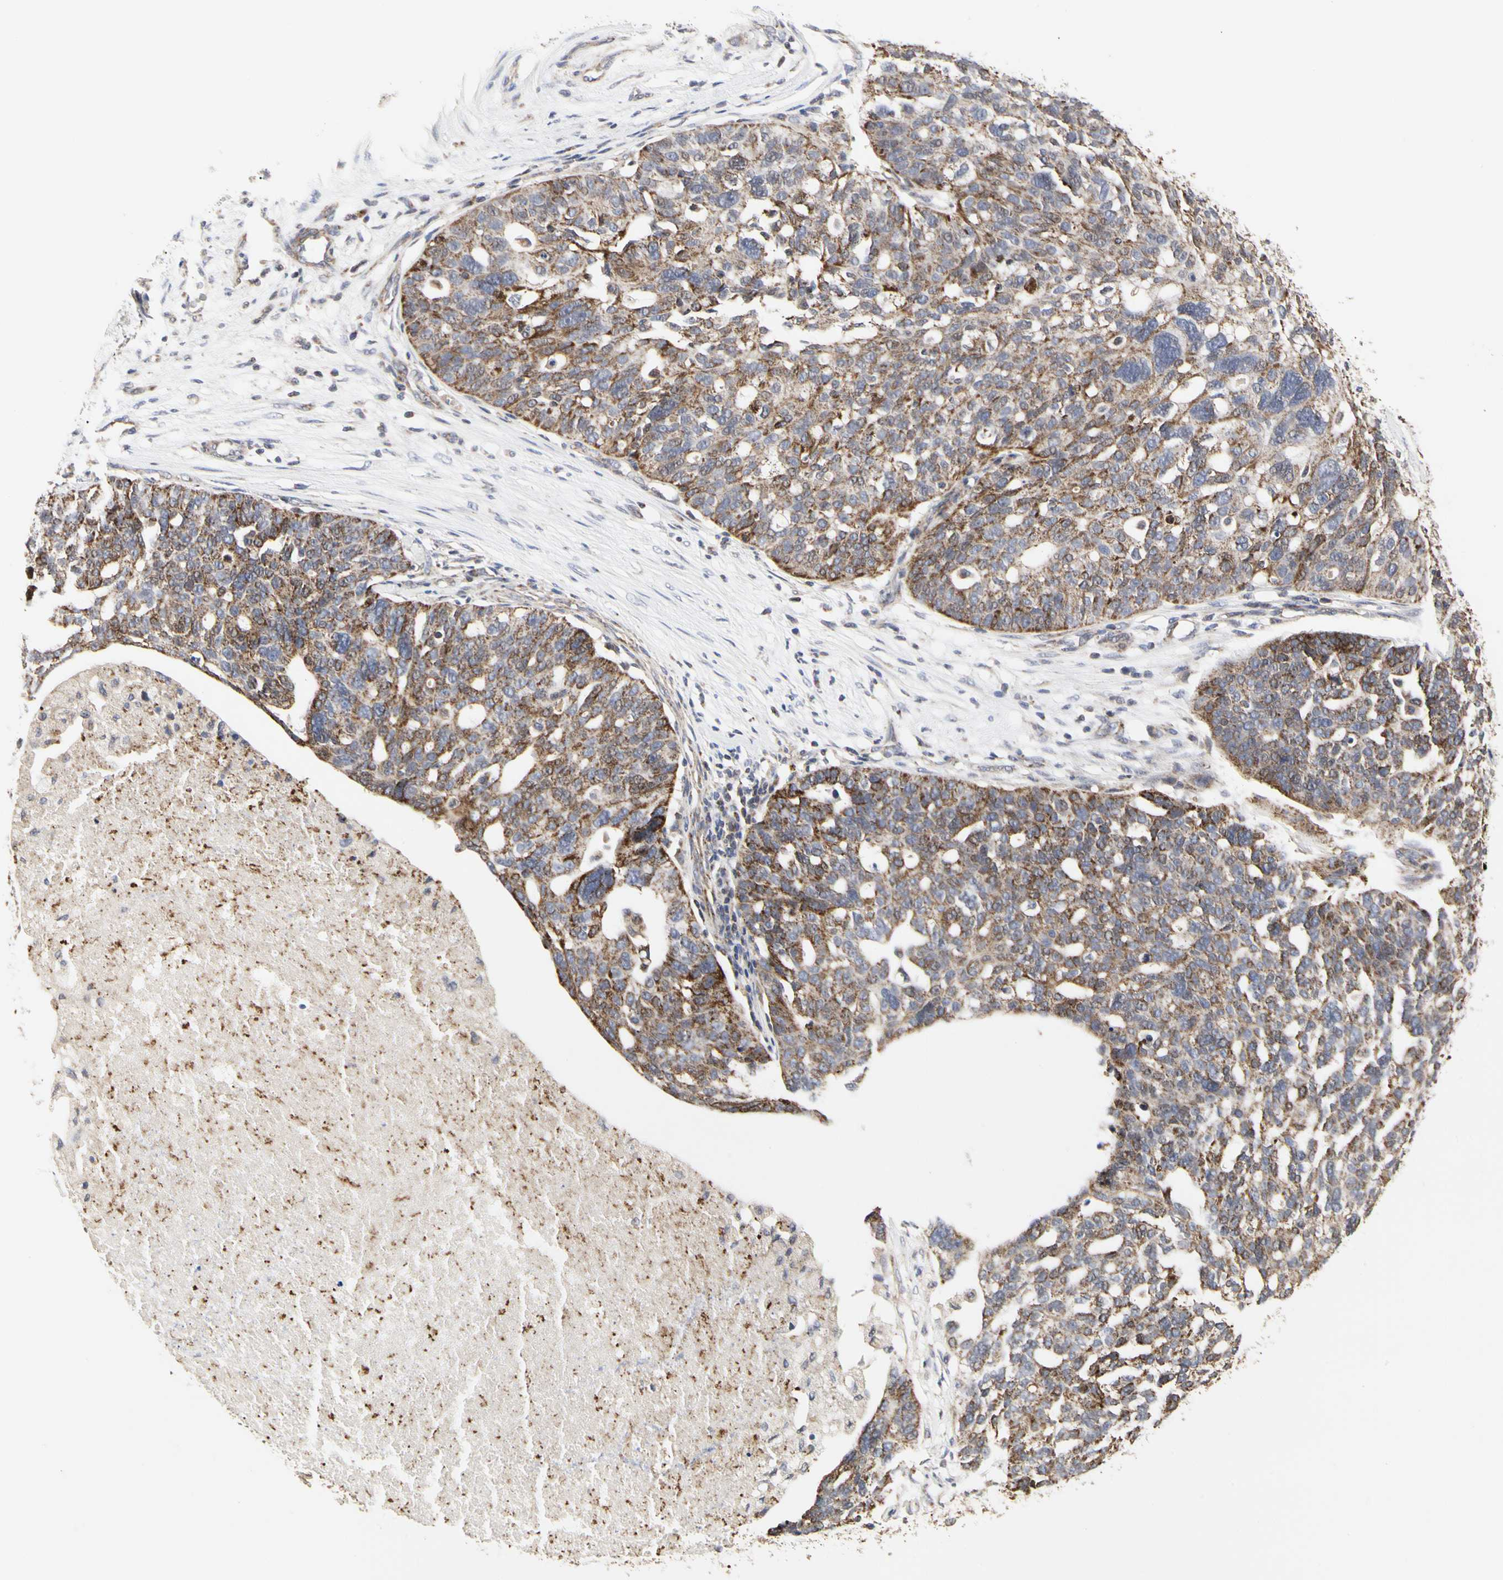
{"staining": {"intensity": "moderate", "quantity": "25%-75%", "location": "cytoplasmic/membranous"}, "tissue": "ovarian cancer", "cell_type": "Tumor cells", "image_type": "cancer", "snomed": [{"axis": "morphology", "description": "Cystadenocarcinoma, serous, NOS"}, {"axis": "topography", "description": "Ovary"}], "caption": "Human ovarian cancer stained for a protein (brown) demonstrates moderate cytoplasmic/membranous positive positivity in approximately 25%-75% of tumor cells.", "gene": "TSKU", "patient": {"sex": "female", "age": 59}}